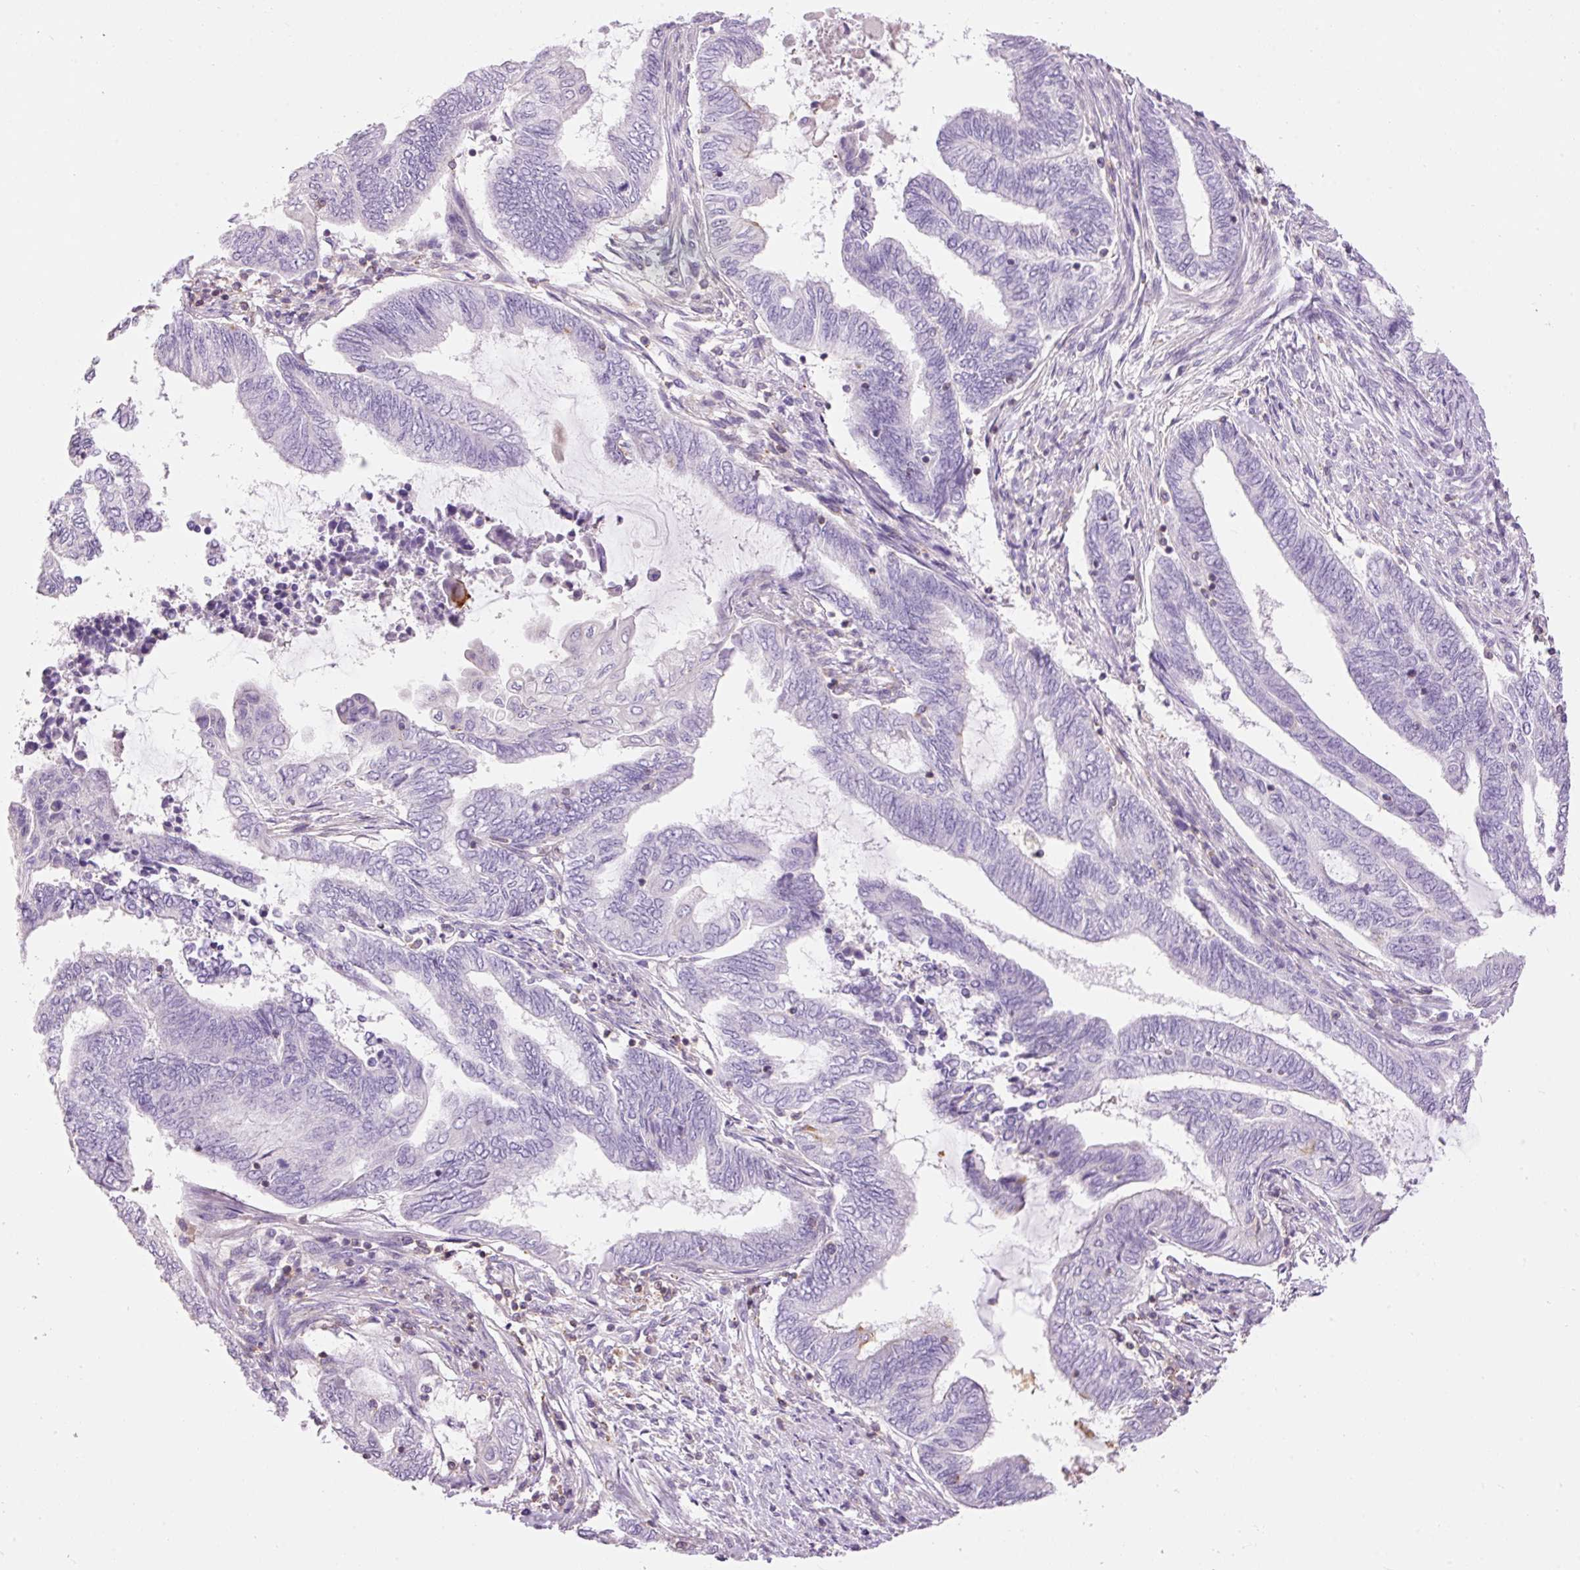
{"staining": {"intensity": "negative", "quantity": "none", "location": "none"}, "tissue": "endometrial cancer", "cell_type": "Tumor cells", "image_type": "cancer", "snomed": [{"axis": "morphology", "description": "Adenocarcinoma, NOS"}, {"axis": "topography", "description": "Uterus"}, {"axis": "topography", "description": "Endometrium"}], "caption": "Protein analysis of adenocarcinoma (endometrial) exhibits no significant positivity in tumor cells.", "gene": "DOK6", "patient": {"sex": "female", "age": 70}}